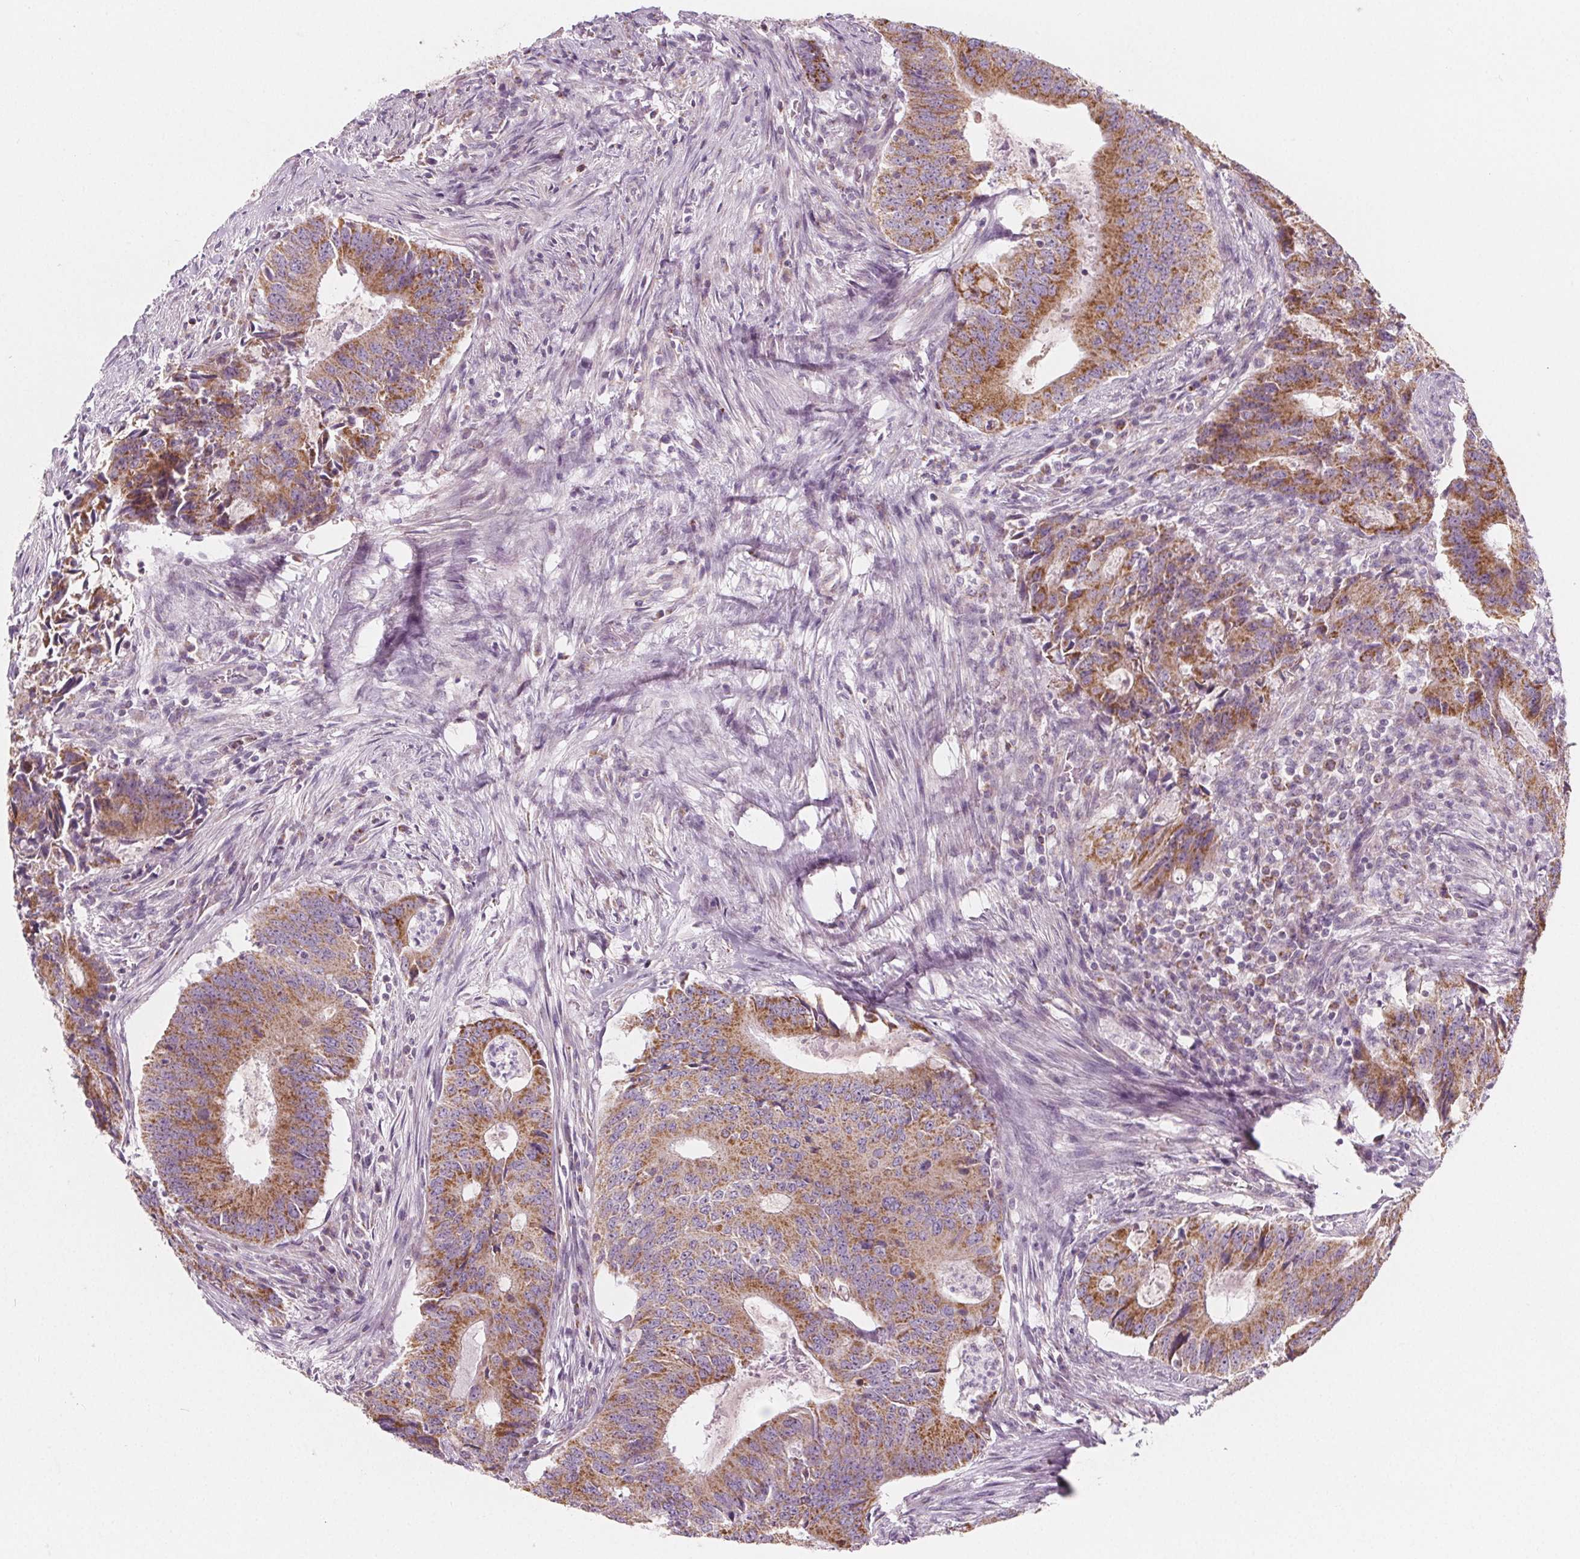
{"staining": {"intensity": "moderate", "quantity": ">75%", "location": "cytoplasmic/membranous"}, "tissue": "colorectal cancer", "cell_type": "Tumor cells", "image_type": "cancer", "snomed": [{"axis": "morphology", "description": "Adenocarcinoma, NOS"}, {"axis": "topography", "description": "Colon"}], "caption": "Moderate cytoplasmic/membranous expression is seen in approximately >75% of tumor cells in colorectal adenocarcinoma.", "gene": "IL17C", "patient": {"sex": "male", "age": 67}}